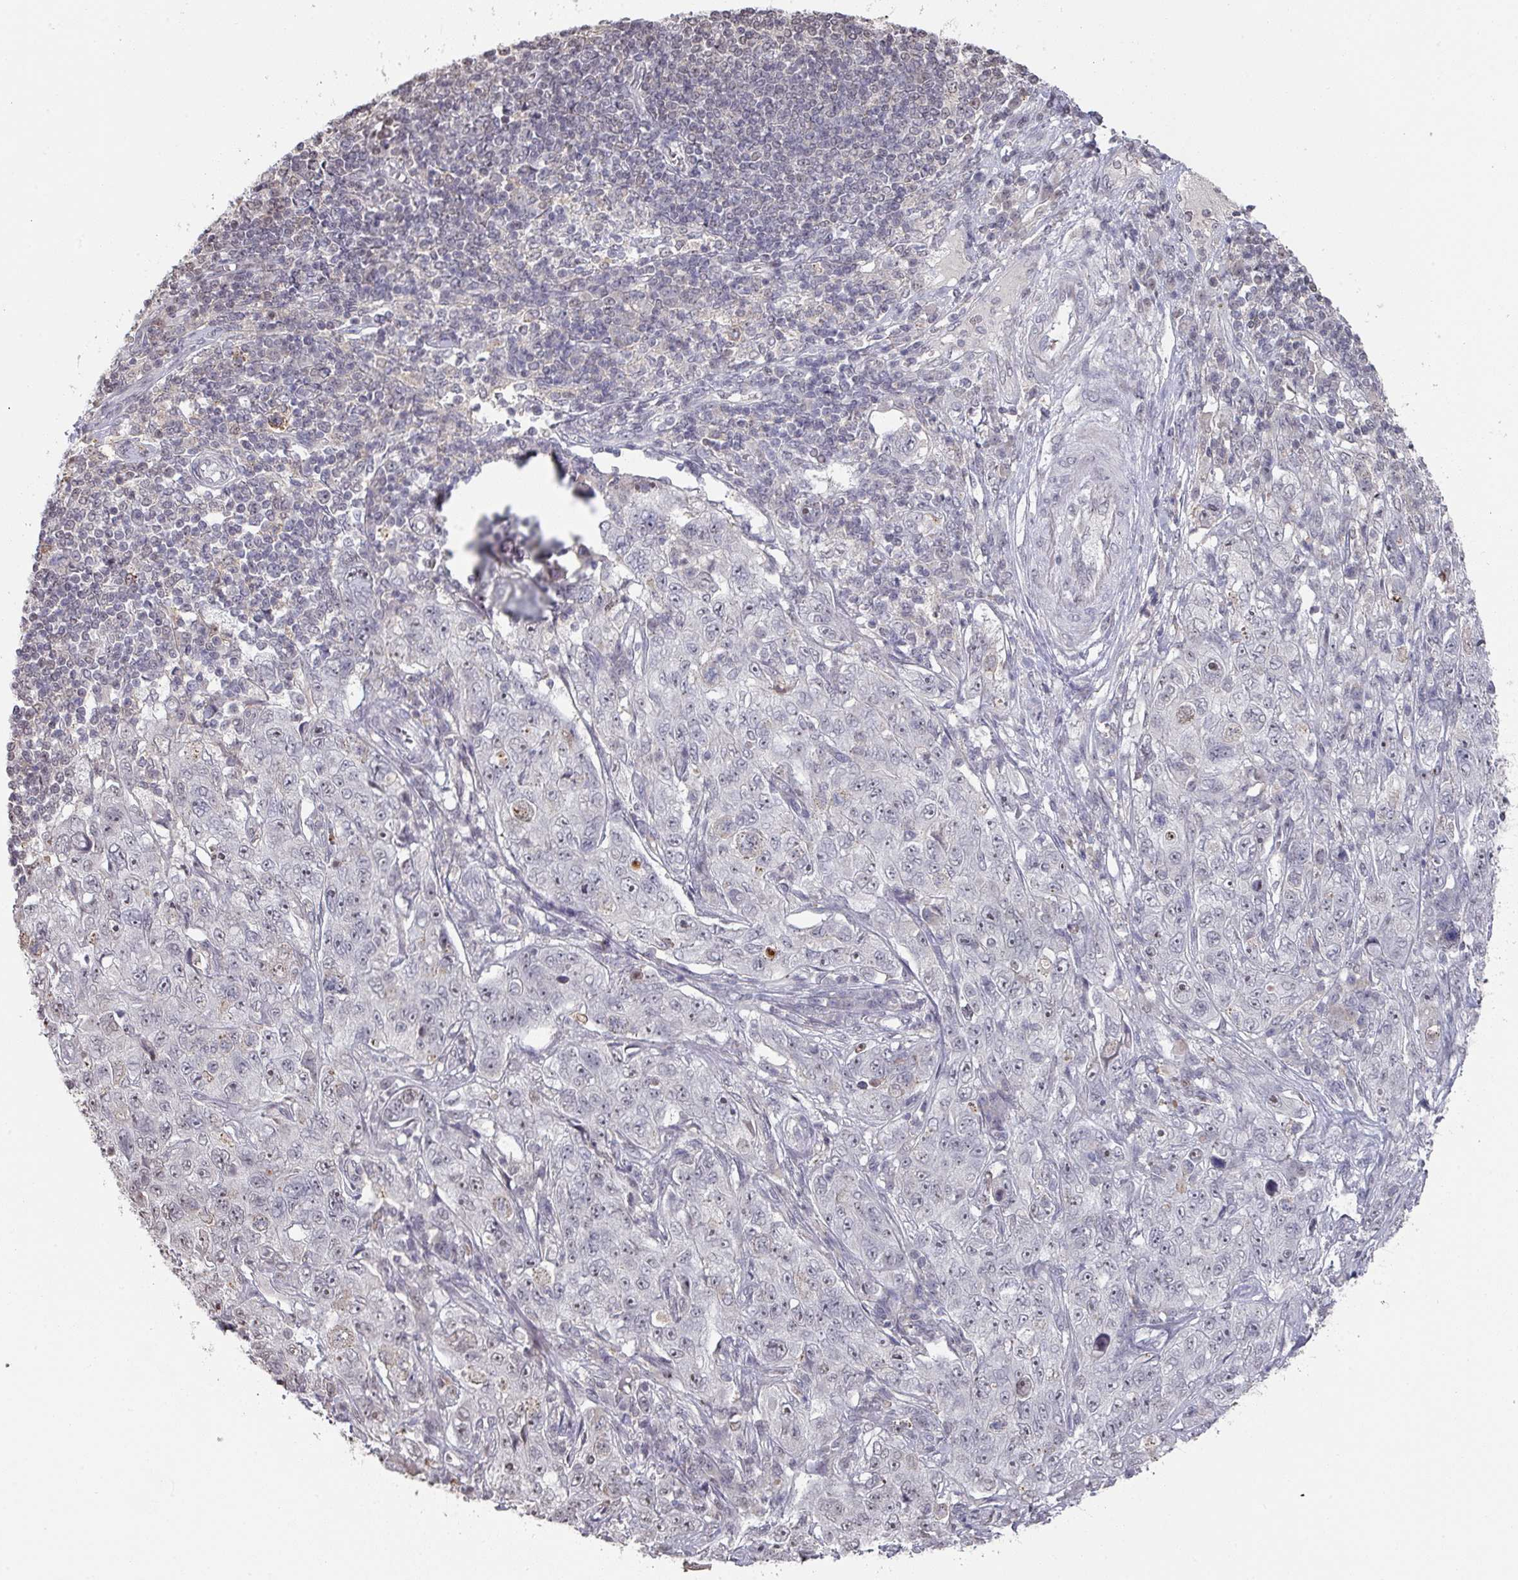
{"staining": {"intensity": "negative", "quantity": "none", "location": "none"}, "tissue": "pancreatic cancer", "cell_type": "Tumor cells", "image_type": "cancer", "snomed": [{"axis": "morphology", "description": "Adenocarcinoma, NOS"}, {"axis": "topography", "description": "Pancreas"}], "caption": "This is an immunohistochemistry micrograph of pancreatic cancer (adenocarcinoma). There is no staining in tumor cells.", "gene": "ZNF654", "patient": {"sex": "male", "age": 68}}